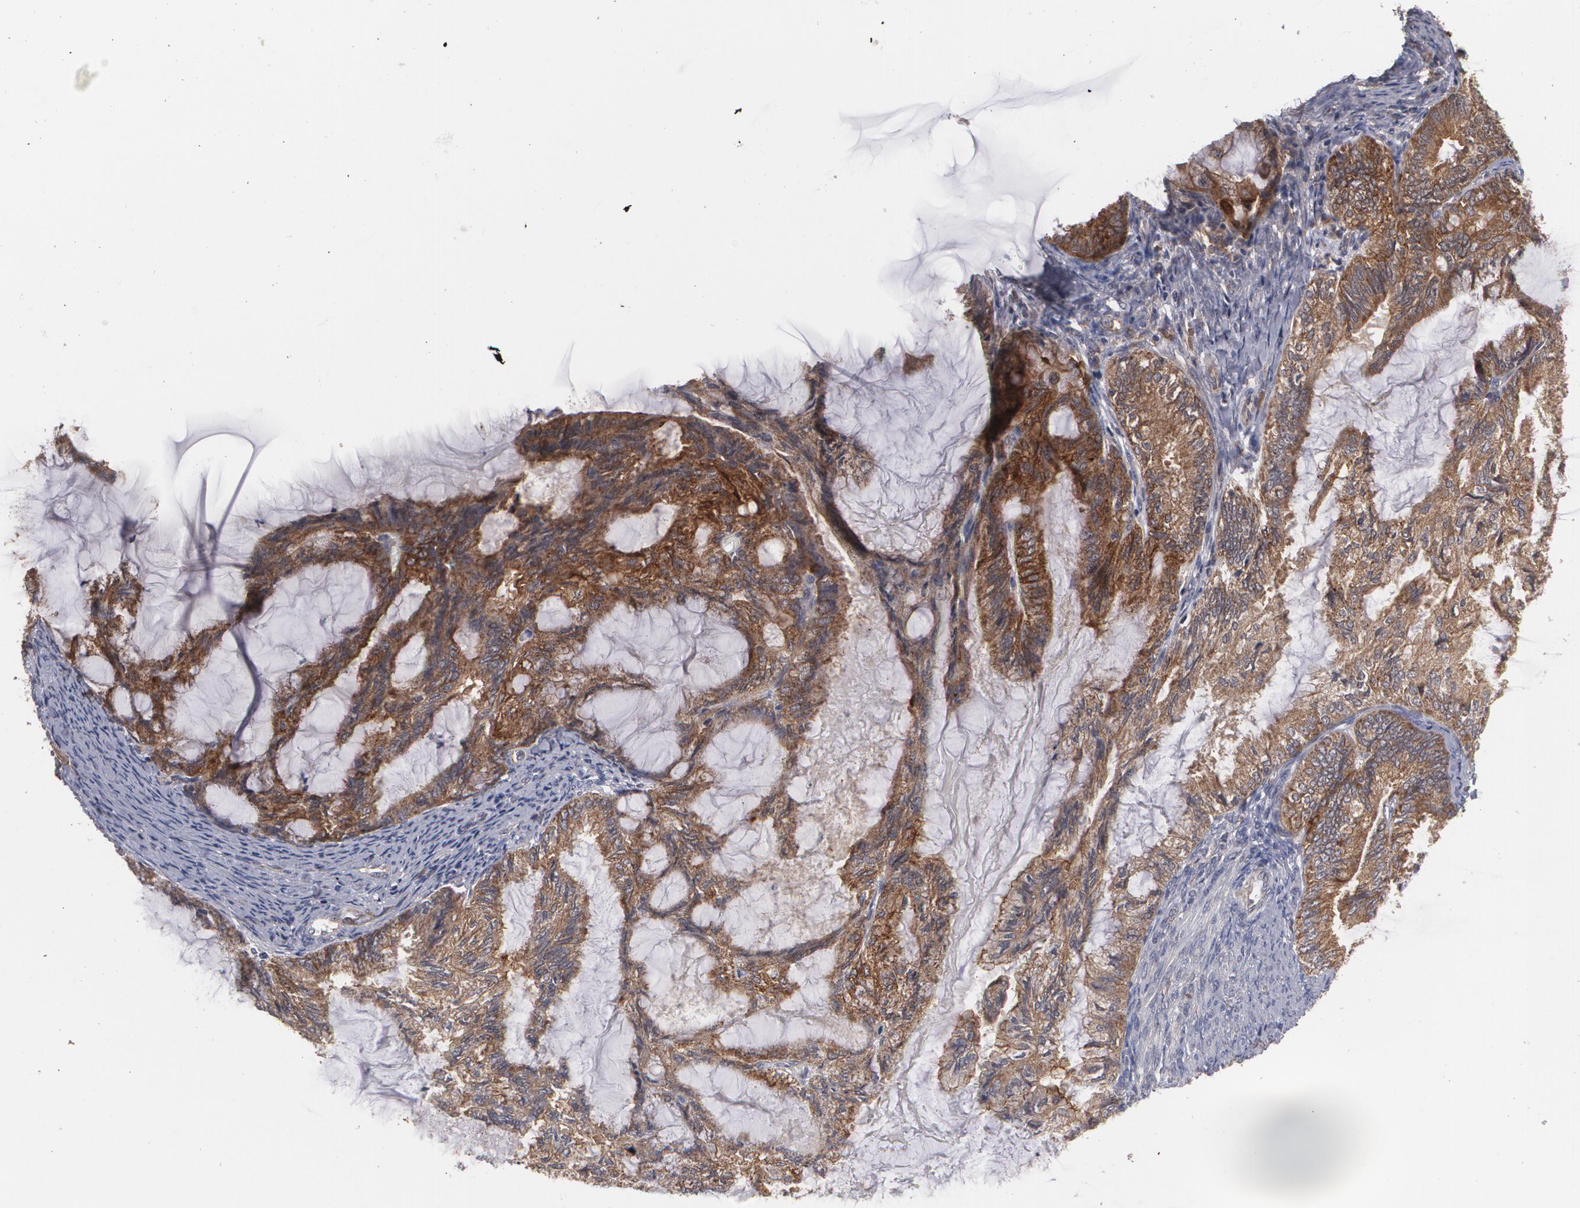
{"staining": {"intensity": "moderate", "quantity": ">75%", "location": "cytoplasmic/membranous"}, "tissue": "endometrial cancer", "cell_type": "Tumor cells", "image_type": "cancer", "snomed": [{"axis": "morphology", "description": "Adenocarcinoma, NOS"}, {"axis": "topography", "description": "Endometrium"}], "caption": "Immunohistochemistry (IHC) micrograph of human adenocarcinoma (endometrial) stained for a protein (brown), which shows medium levels of moderate cytoplasmic/membranous expression in approximately >75% of tumor cells.", "gene": "BMP6", "patient": {"sex": "female", "age": 86}}